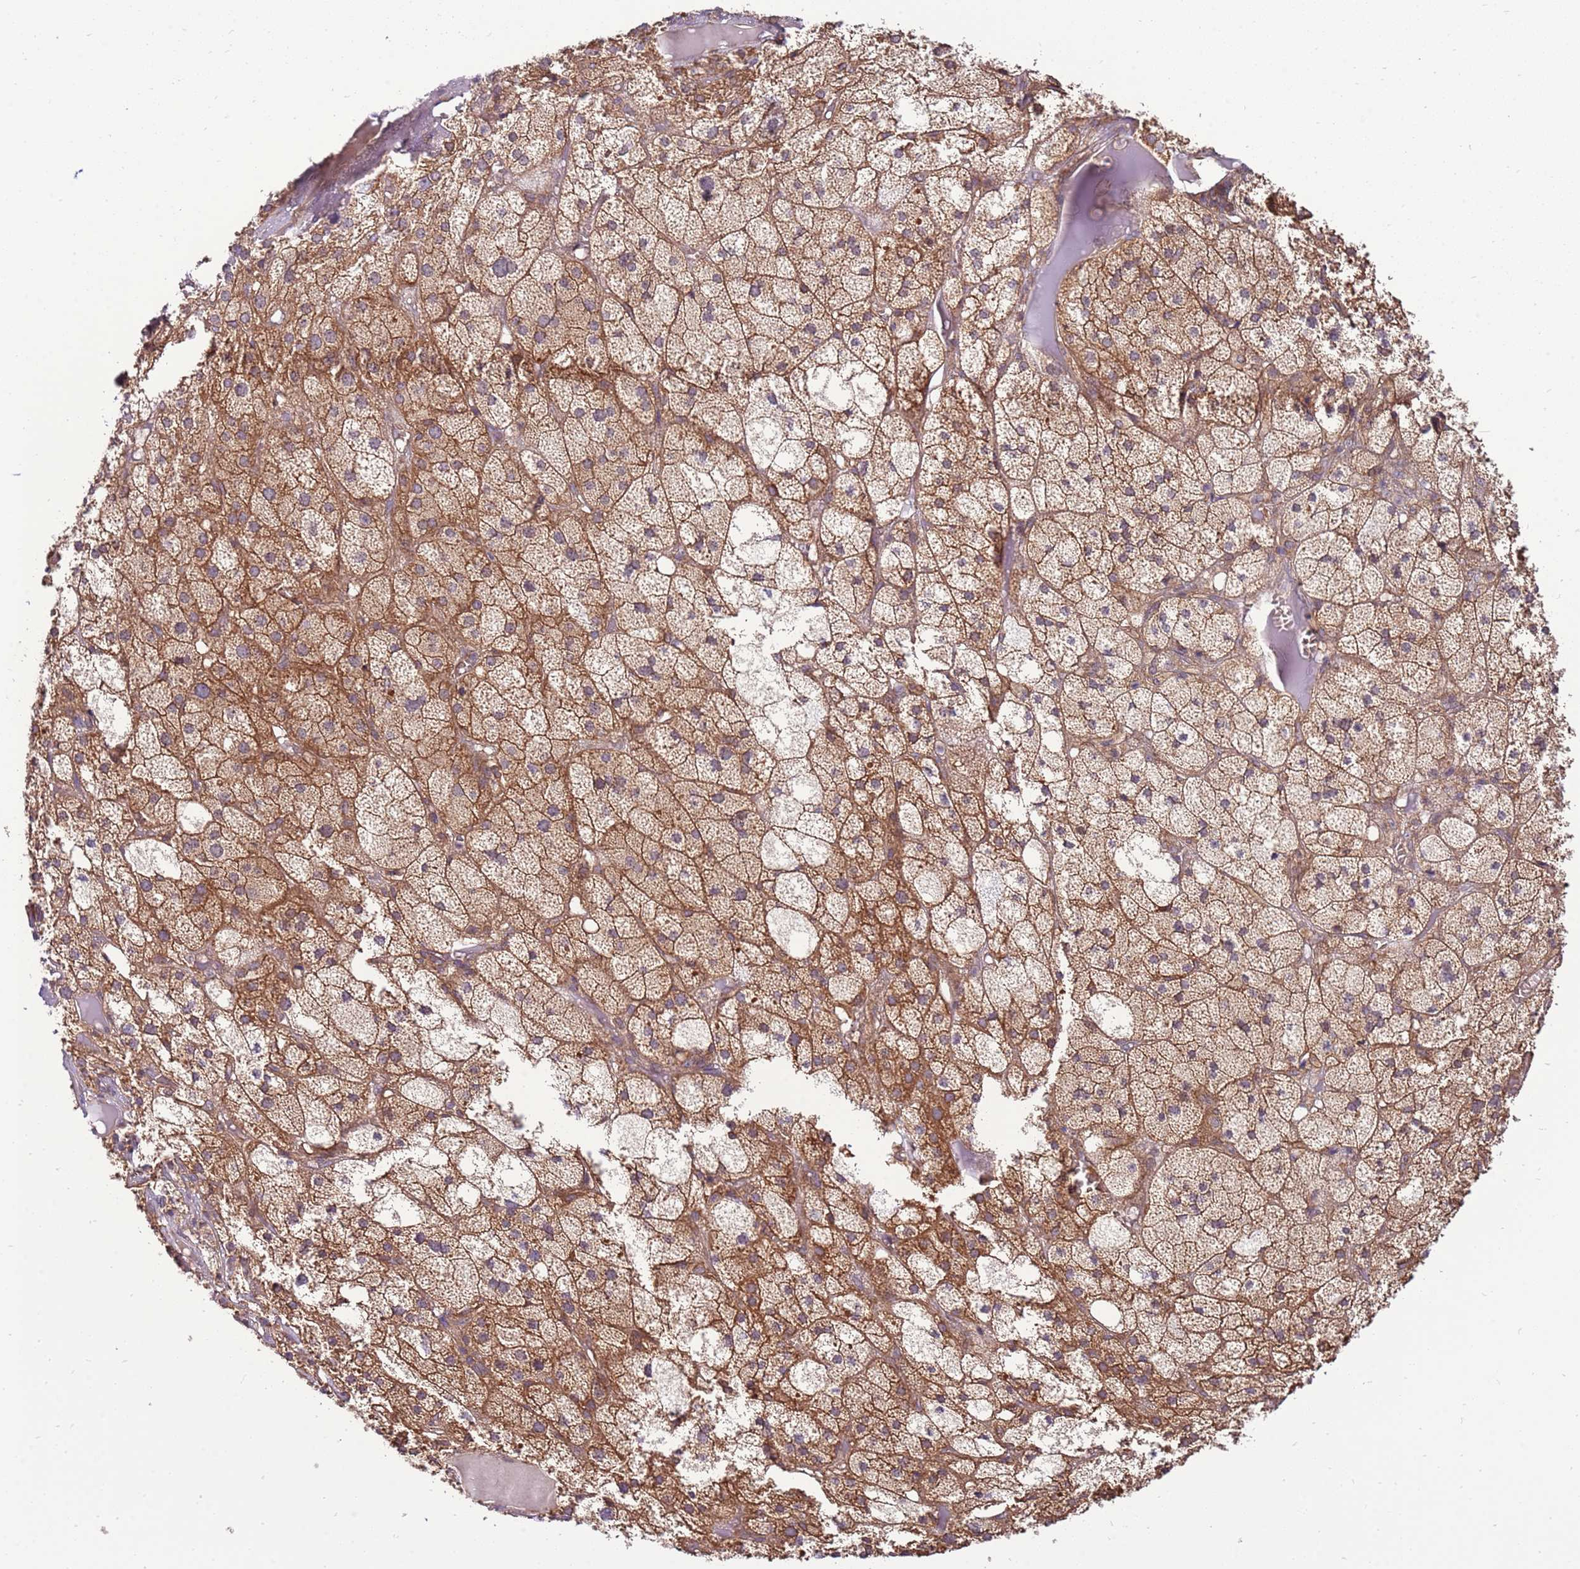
{"staining": {"intensity": "moderate", "quantity": ">75%", "location": "cytoplasmic/membranous"}, "tissue": "adrenal gland", "cell_type": "Glandular cells", "image_type": "normal", "snomed": [{"axis": "morphology", "description": "Normal tissue, NOS"}, {"axis": "topography", "description": "Adrenal gland"}], "caption": "Adrenal gland stained with a brown dye displays moderate cytoplasmic/membranous positive positivity in approximately >75% of glandular cells.", "gene": "SLC44A5", "patient": {"sex": "female", "age": 61}}